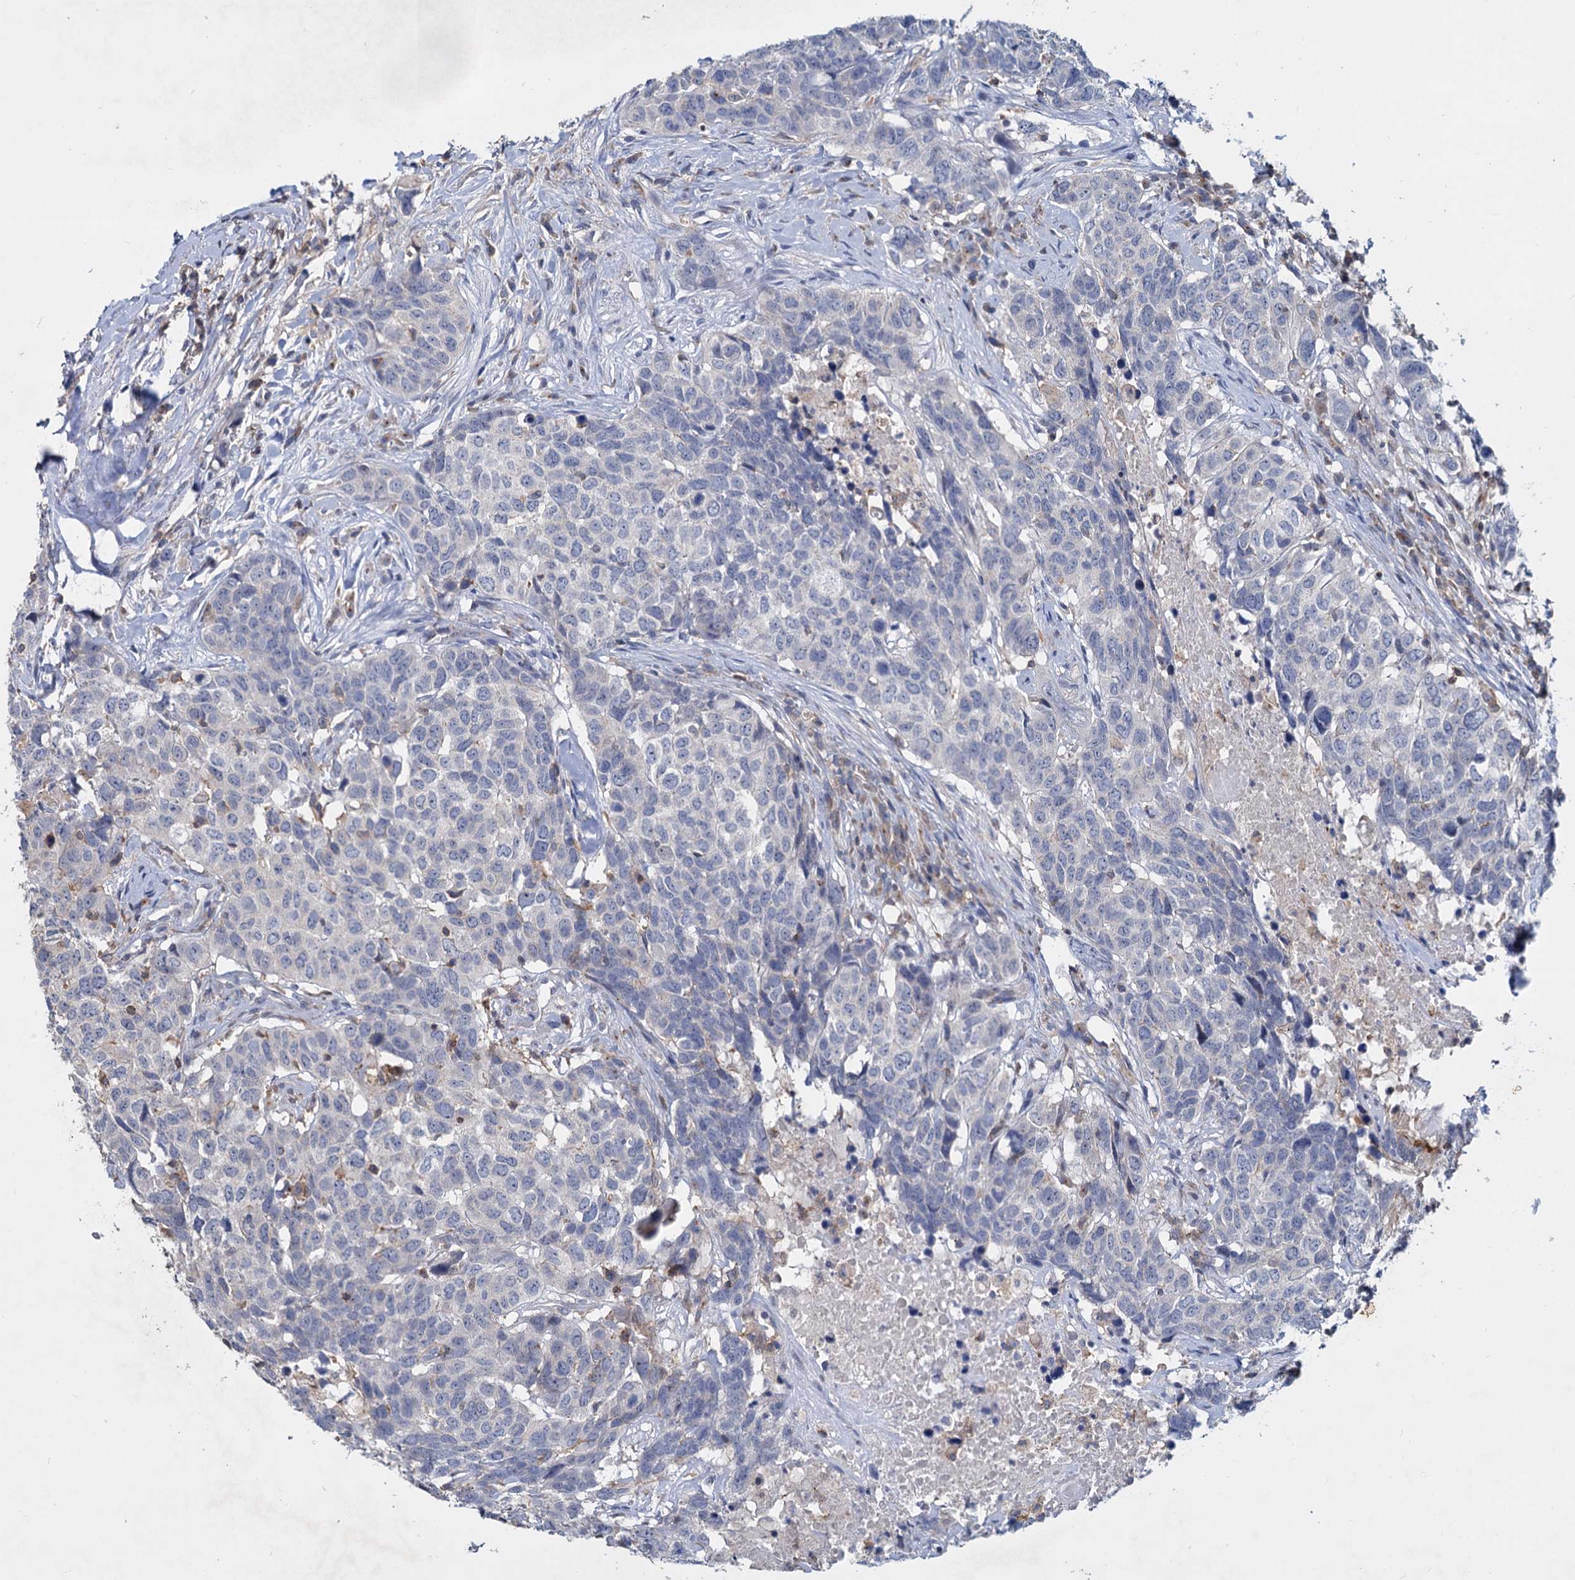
{"staining": {"intensity": "negative", "quantity": "none", "location": "none"}, "tissue": "head and neck cancer", "cell_type": "Tumor cells", "image_type": "cancer", "snomed": [{"axis": "morphology", "description": "Squamous cell carcinoma, NOS"}, {"axis": "topography", "description": "Head-Neck"}], "caption": "A high-resolution micrograph shows immunohistochemistry (IHC) staining of squamous cell carcinoma (head and neck), which reveals no significant expression in tumor cells.", "gene": "LRCH4", "patient": {"sex": "male", "age": 66}}